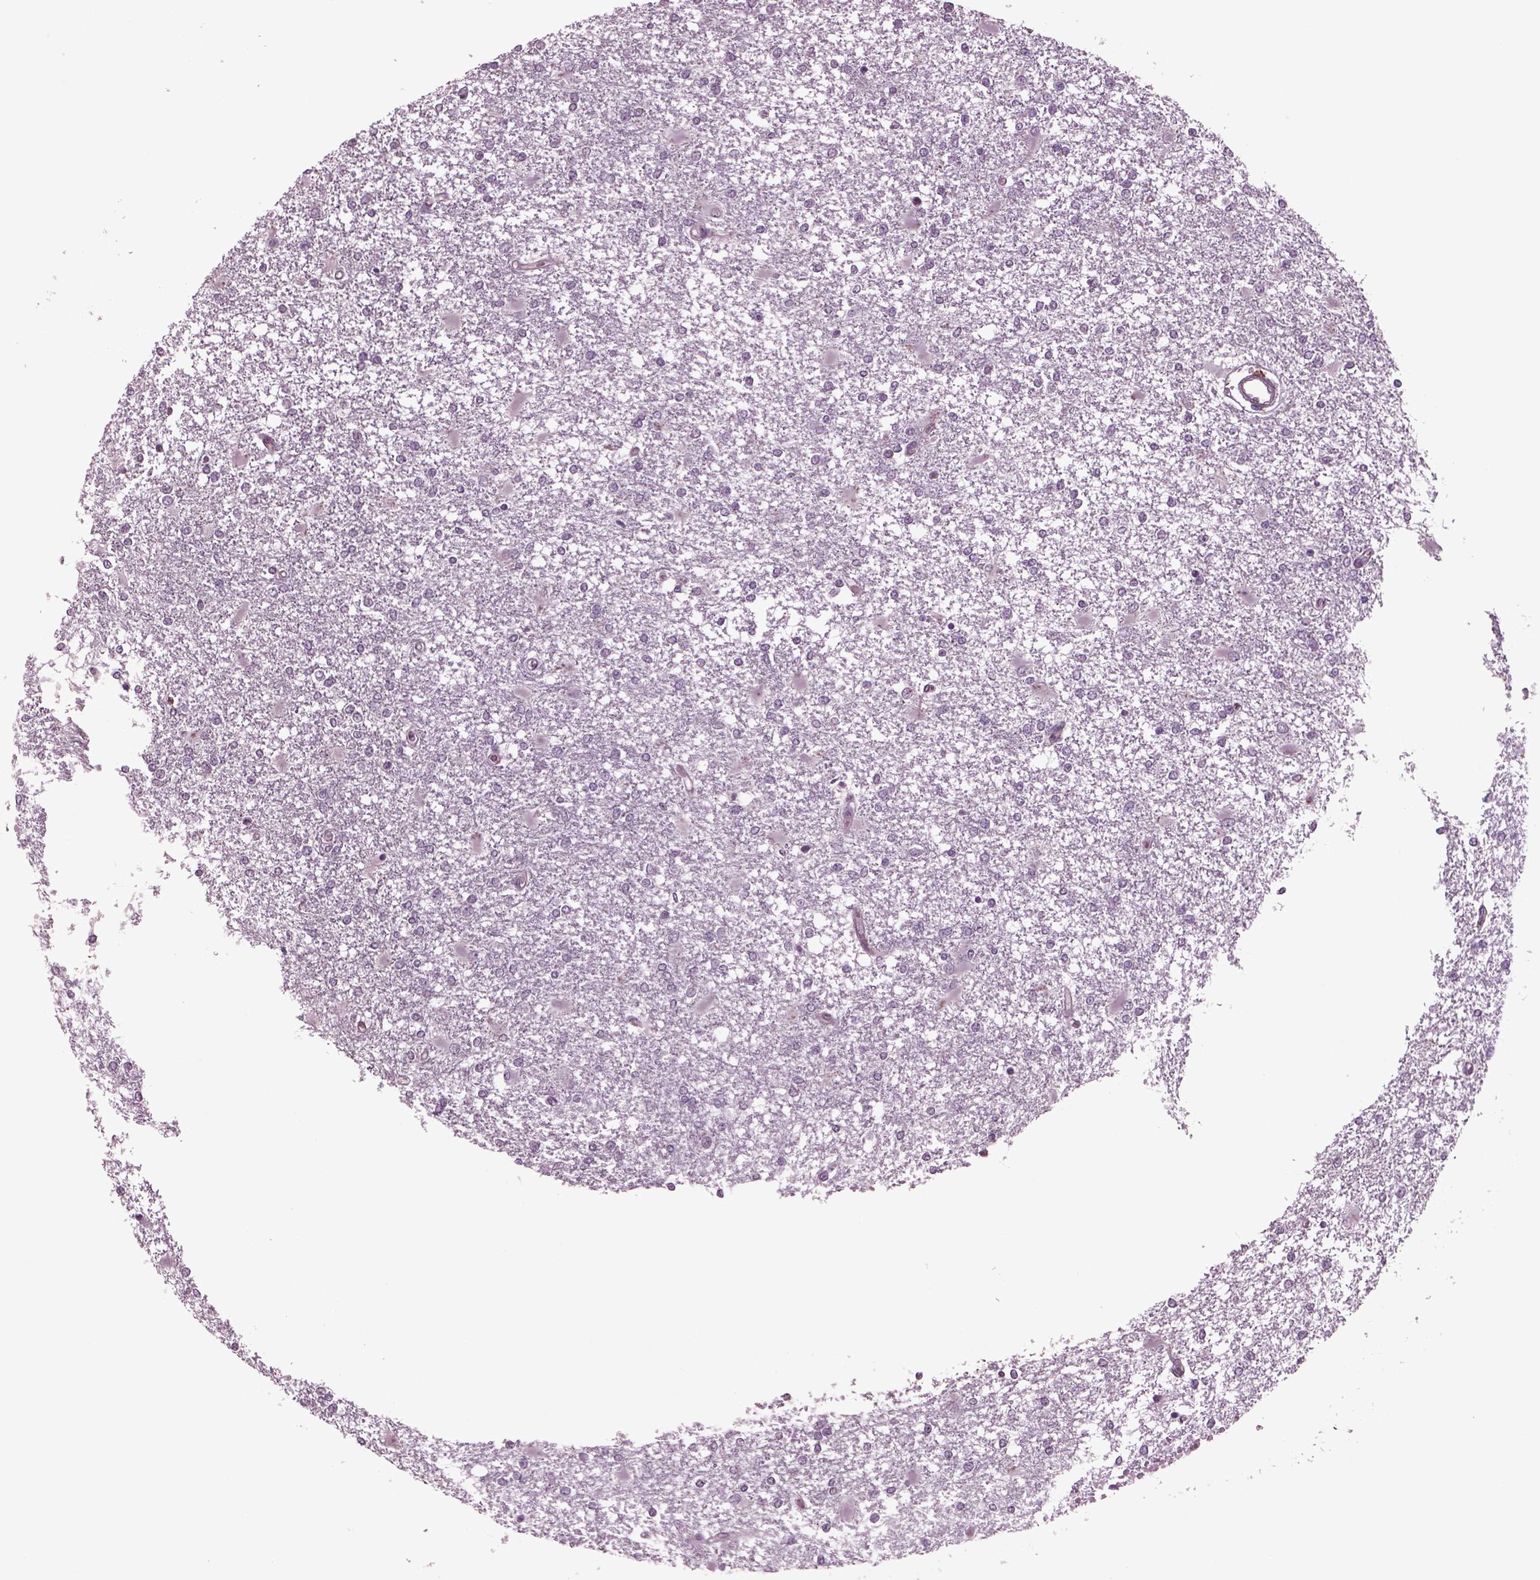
{"staining": {"intensity": "negative", "quantity": "none", "location": "none"}, "tissue": "glioma", "cell_type": "Tumor cells", "image_type": "cancer", "snomed": [{"axis": "morphology", "description": "Glioma, malignant, High grade"}, {"axis": "topography", "description": "Cerebral cortex"}], "caption": "Immunohistochemical staining of human glioma displays no significant positivity in tumor cells. Brightfield microscopy of IHC stained with DAB (brown) and hematoxylin (blue), captured at high magnification.", "gene": "ODF3", "patient": {"sex": "male", "age": 79}}